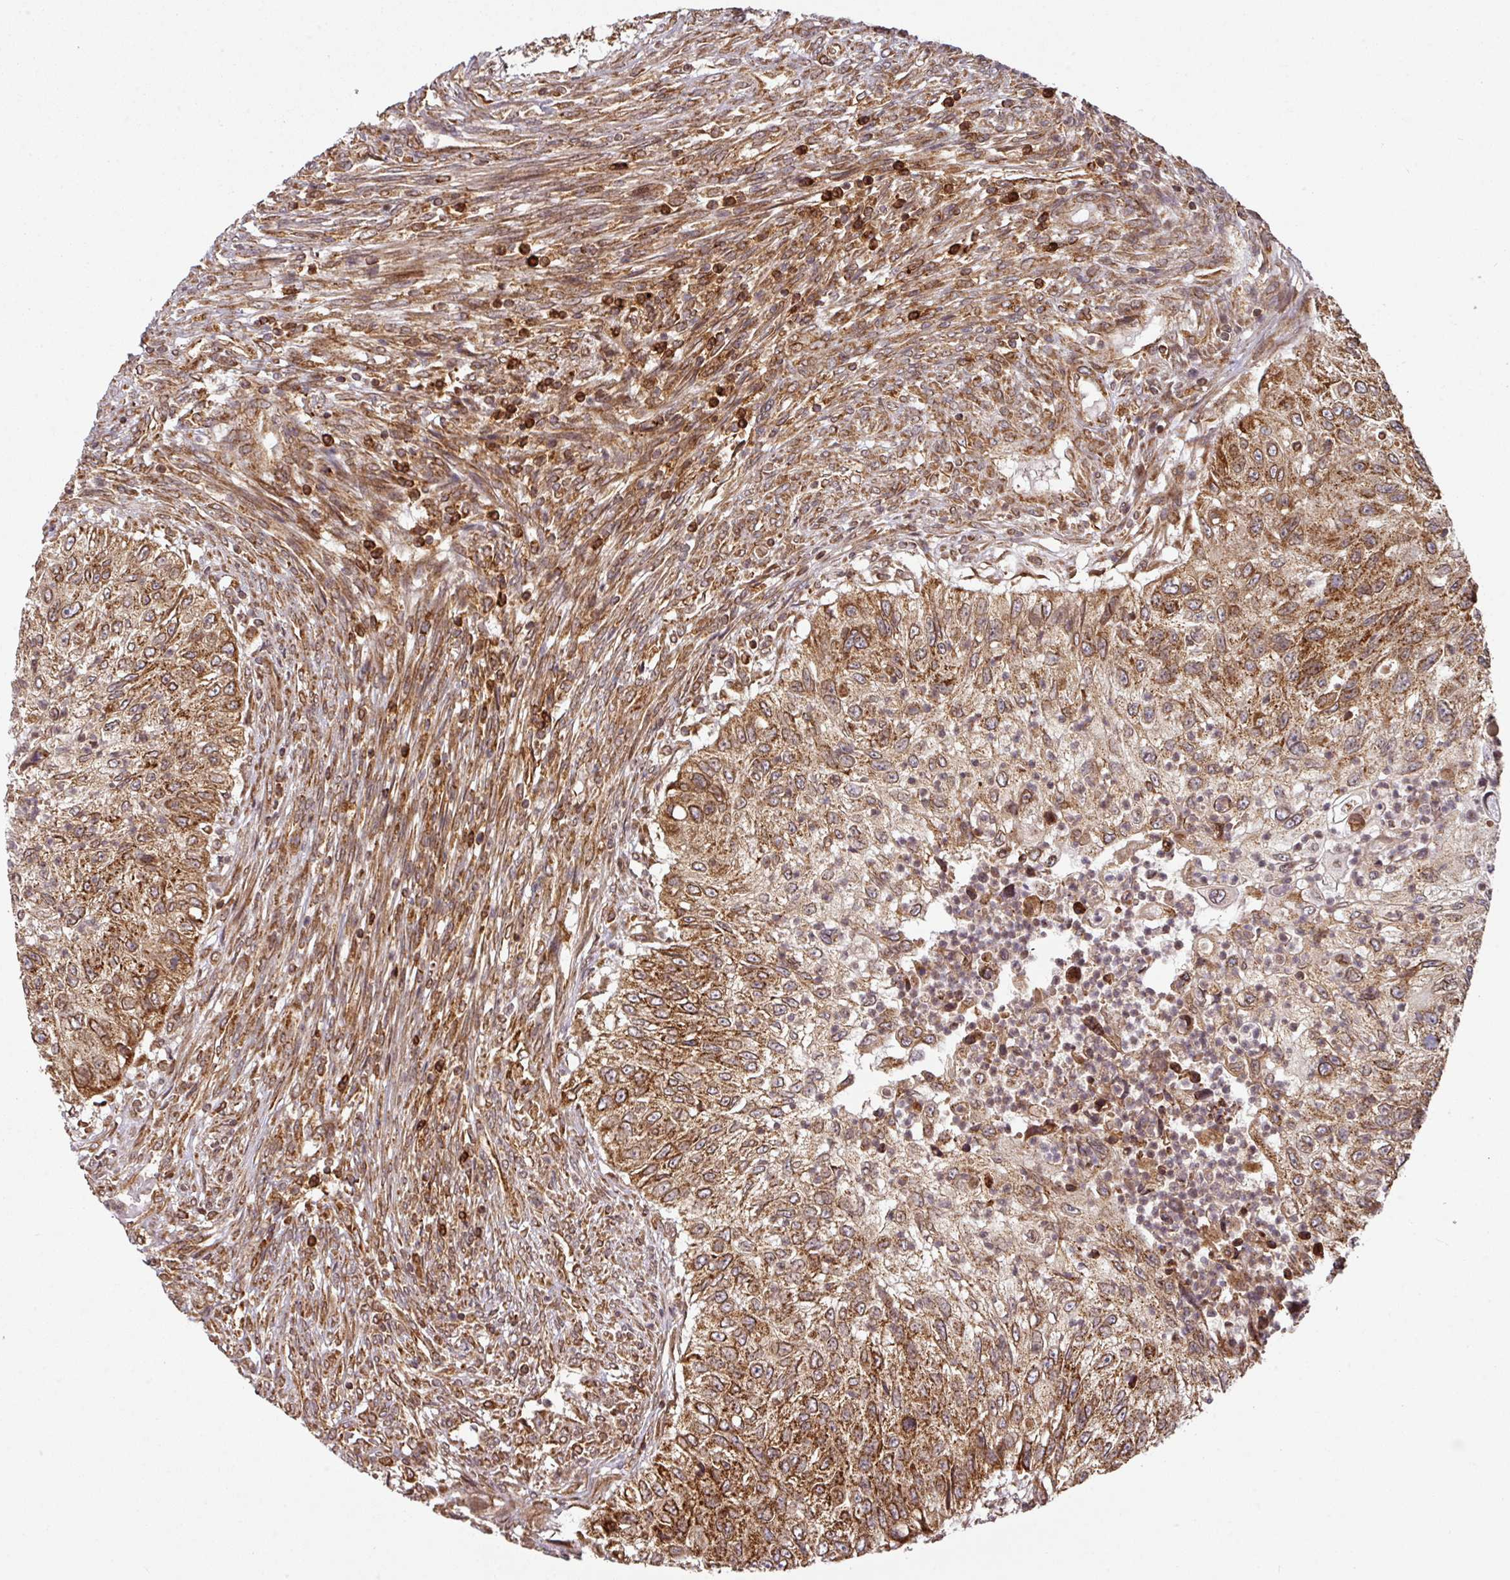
{"staining": {"intensity": "strong", "quantity": ">75%", "location": "cytoplasmic/membranous"}, "tissue": "urothelial cancer", "cell_type": "Tumor cells", "image_type": "cancer", "snomed": [{"axis": "morphology", "description": "Urothelial carcinoma, High grade"}, {"axis": "topography", "description": "Urinary bladder"}], "caption": "Immunohistochemical staining of human urothelial cancer exhibits strong cytoplasmic/membranous protein positivity in about >75% of tumor cells.", "gene": "TRAP1", "patient": {"sex": "female", "age": 60}}